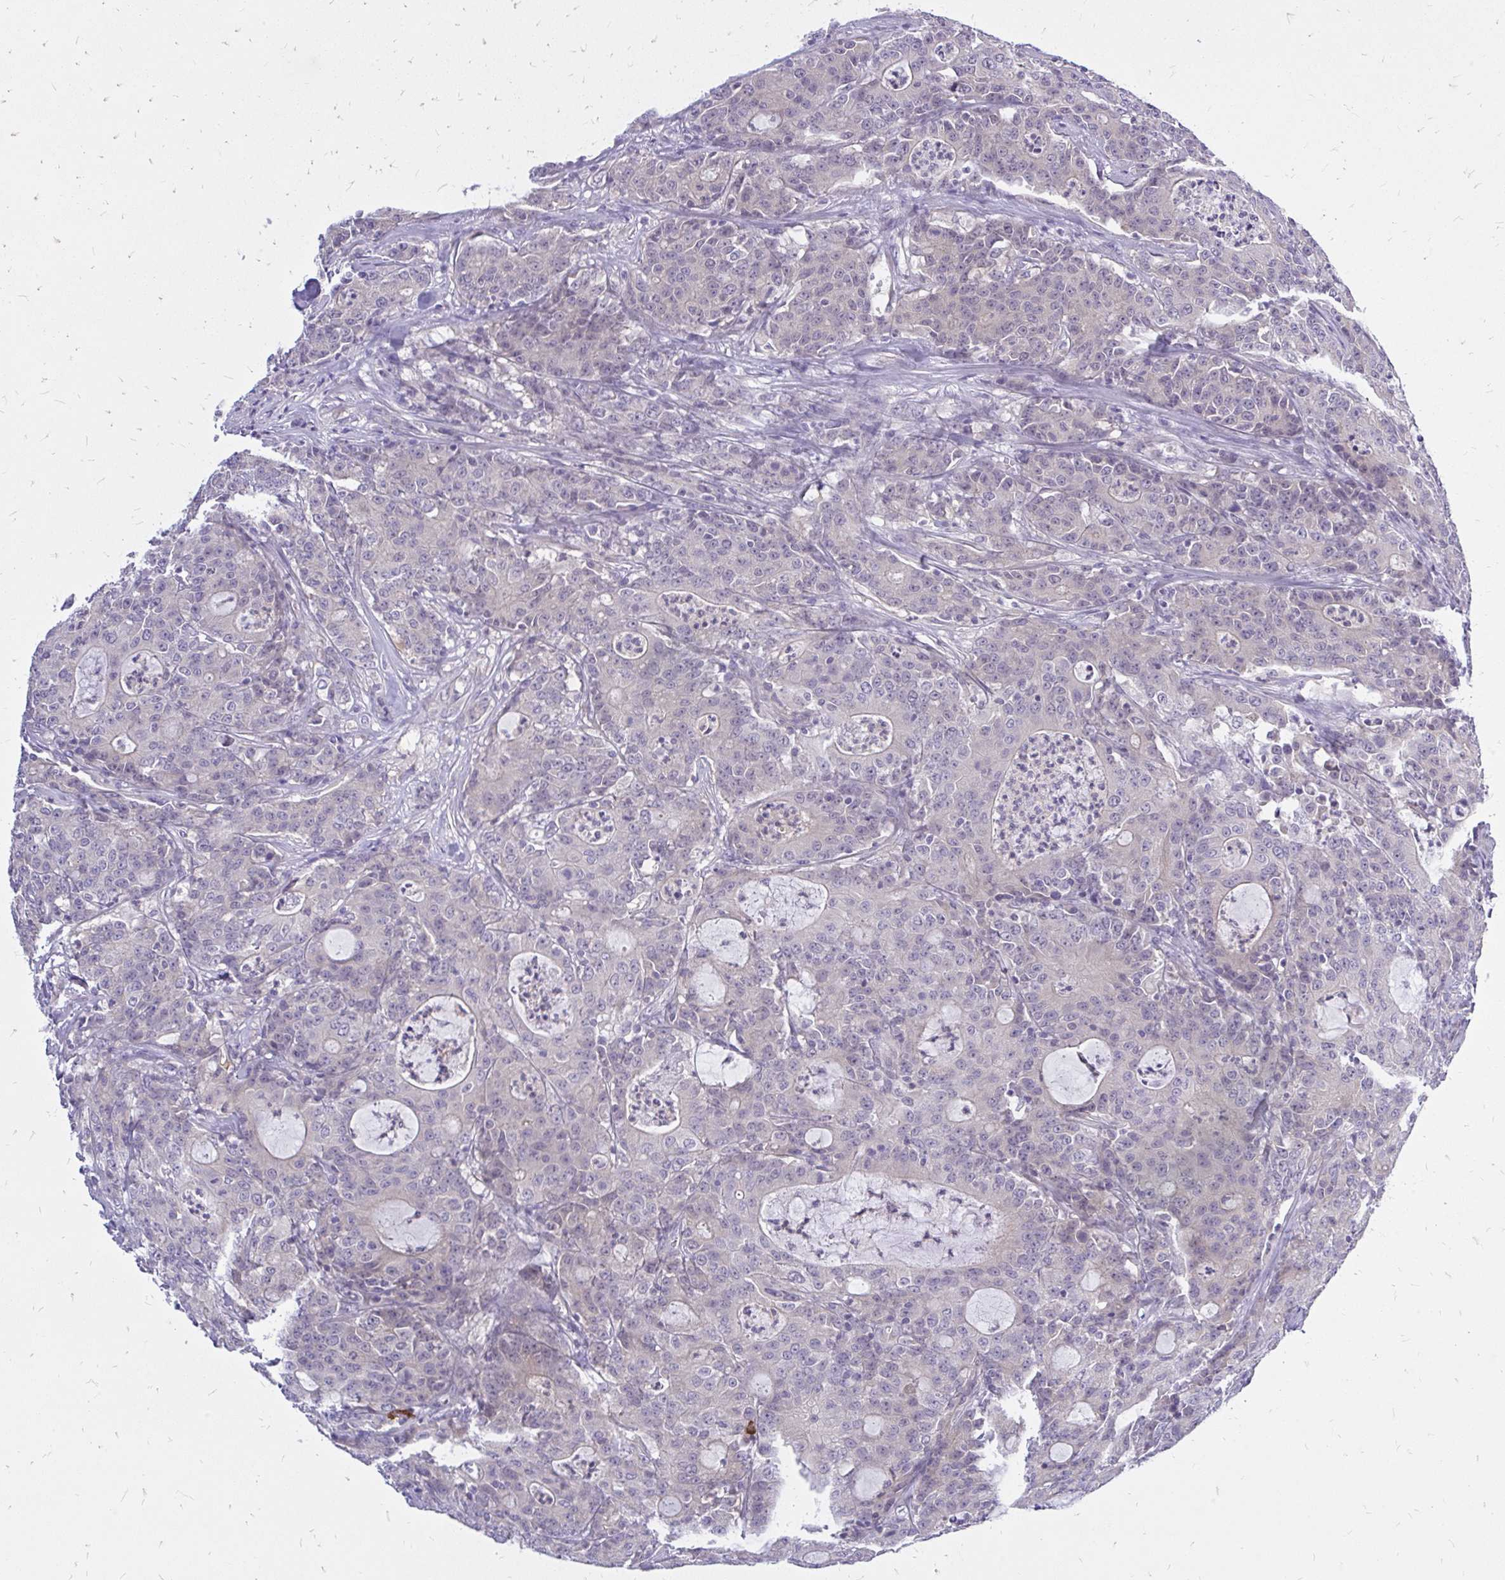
{"staining": {"intensity": "negative", "quantity": "none", "location": "none"}, "tissue": "colorectal cancer", "cell_type": "Tumor cells", "image_type": "cancer", "snomed": [{"axis": "morphology", "description": "Adenocarcinoma, NOS"}, {"axis": "topography", "description": "Colon"}], "caption": "The micrograph reveals no significant expression in tumor cells of colorectal cancer. (DAB immunohistochemistry (IHC) with hematoxylin counter stain).", "gene": "MAP1LC3A", "patient": {"sex": "male", "age": 83}}